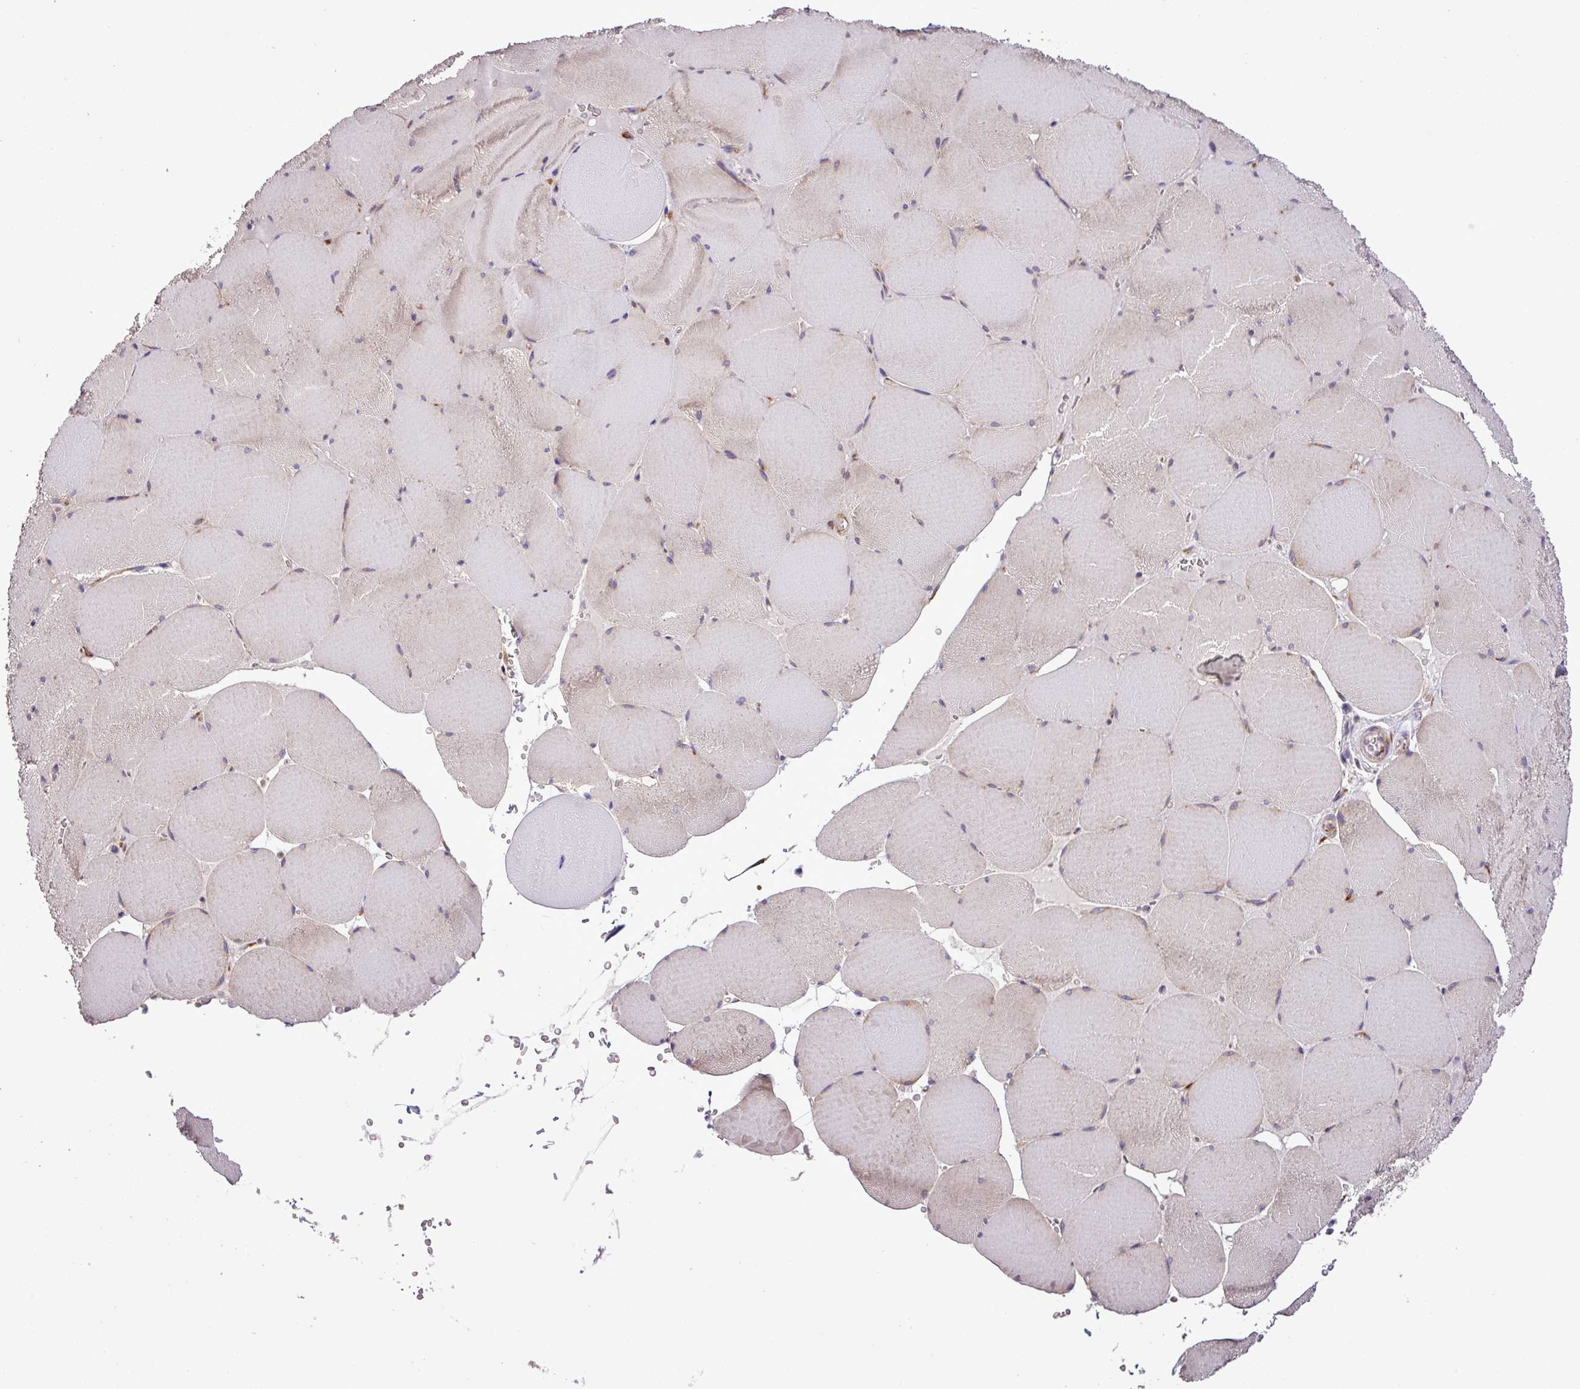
{"staining": {"intensity": "weak", "quantity": "25%-75%", "location": "cytoplasmic/membranous"}, "tissue": "skeletal muscle", "cell_type": "Myocytes", "image_type": "normal", "snomed": [{"axis": "morphology", "description": "Normal tissue, NOS"}, {"axis": "topography", "description": "Skeletal muscle"}, {"axis": "topography", "description": "Head-Neck"}], "caption": "Benign skeletal muscle demonstrates weak cytoplasmic/membranous positivity in about 25%-75% of myocytes Using DAB (brown) and hematoxylin (blue) stains, captured at high magnification using brightfield microscopy..", "gene": "RPL13", "patient": {"sex": "male", "age": 66}}